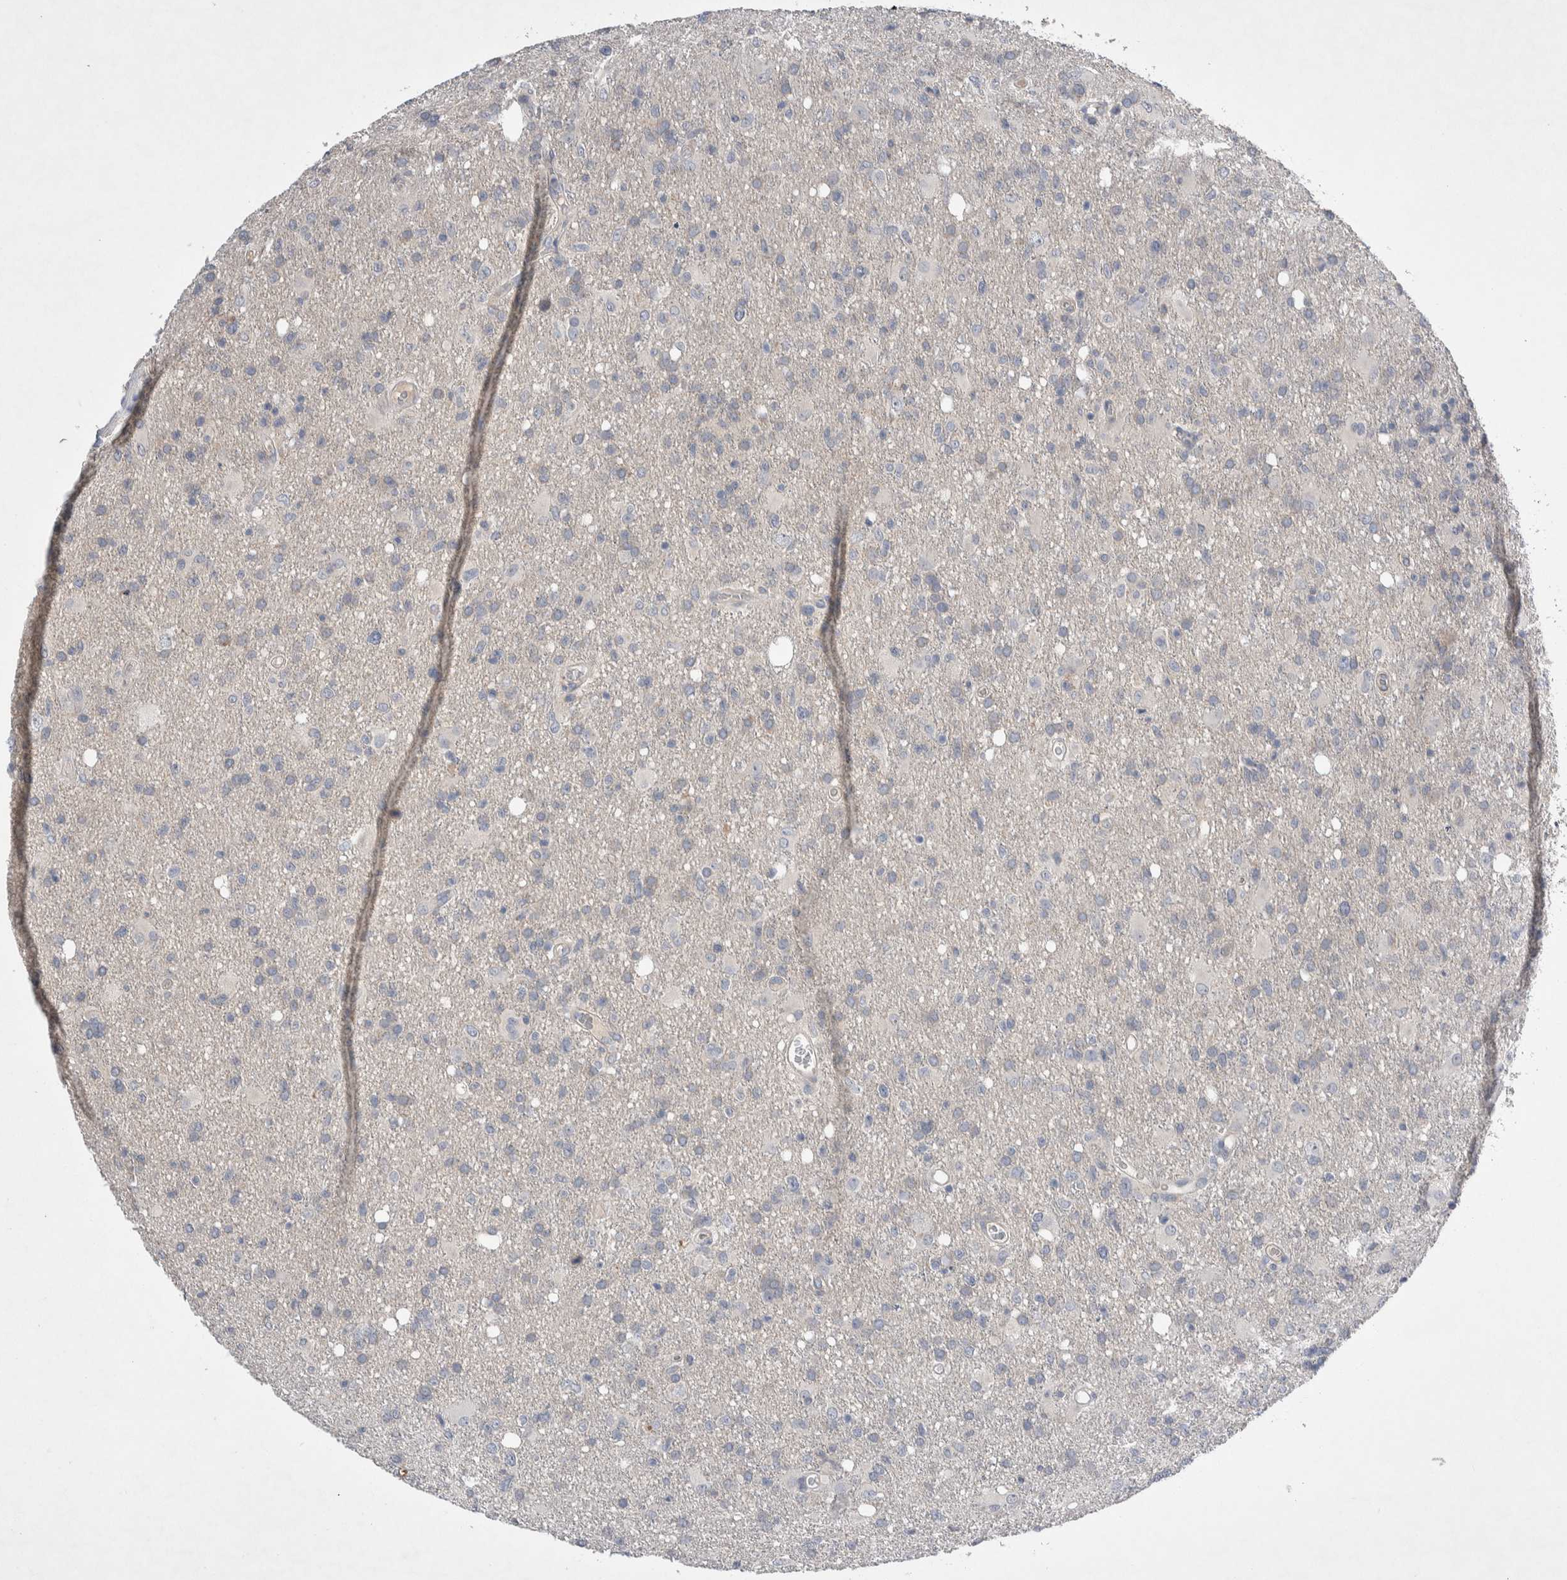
{"staining": {"intensity": "negative", "quantity": "none", "location": "none"}, "tissue": "glioma", "cell_type": "Tumor cells", "image_type": "cancer", "snomed": [{"axis": "morphology", "description": "Glioma, malignant, High grade"}, {"axis": "topography", "description": "Brain"}], "caption": "There is no significant expression in tumor cells of glioma. (Immunohistochemistry, brightfield microscopy, high magnification).", "gene": "CEP131", "patient": {"sex": "female", "age": 57}}